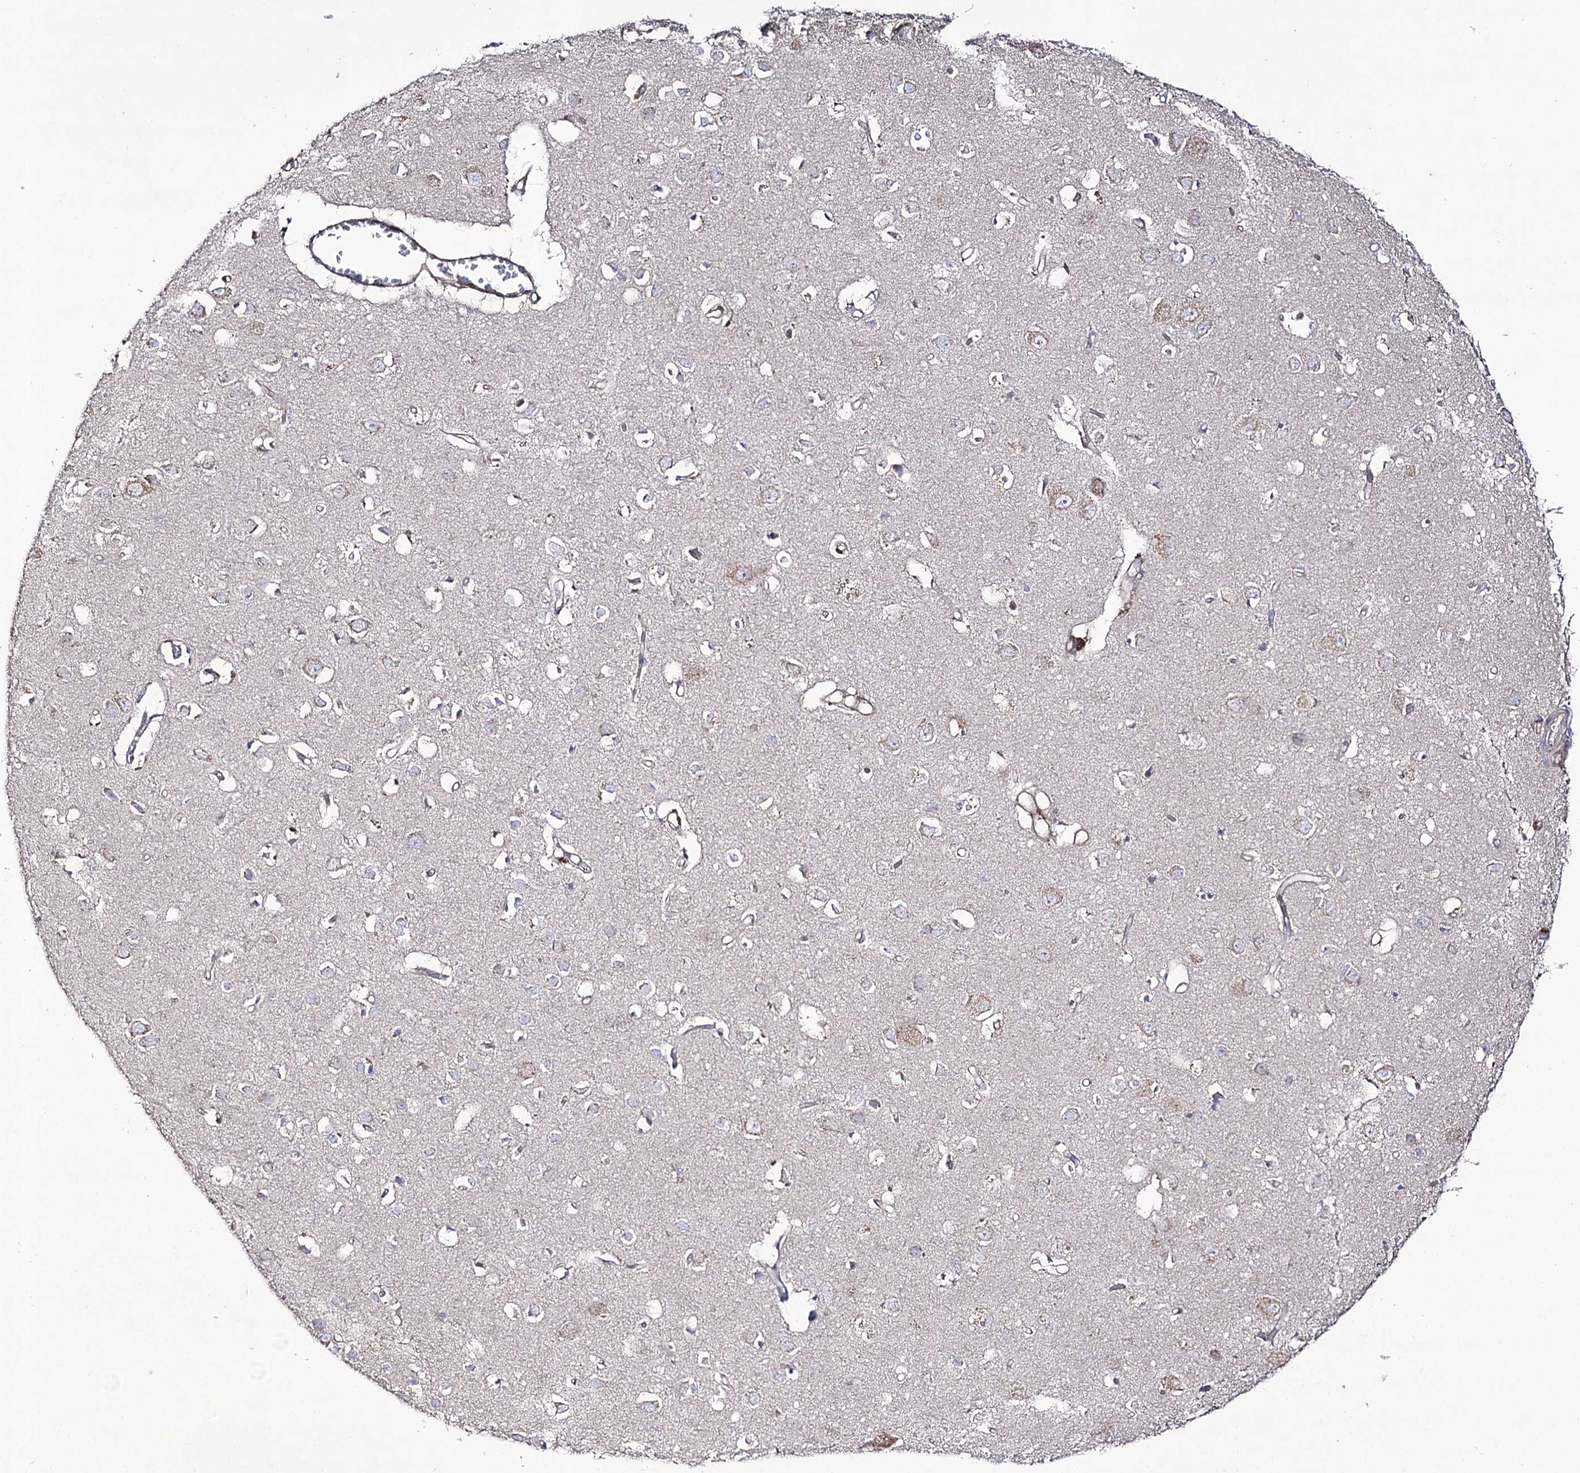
{"staining": {"intensity": "negative", "quantity": "none", "location": "none"}, "tissue": "cerebral cortex", "cell_type": "Endothelial cells", "image_type": "normal", "snomed": [{"axis": "morphology", "description": "Normal tissue, NOS"}, {"axis": "topography", "description": "Cerebral cortex"}], "caption": "This is a micrograph of immunohistochemistry (IHC) staining of normal cerebral cortex, which shows no staining in endothelial cells.", "gene": "REXO2", "patient": {"sex": "female", "age": 64}}